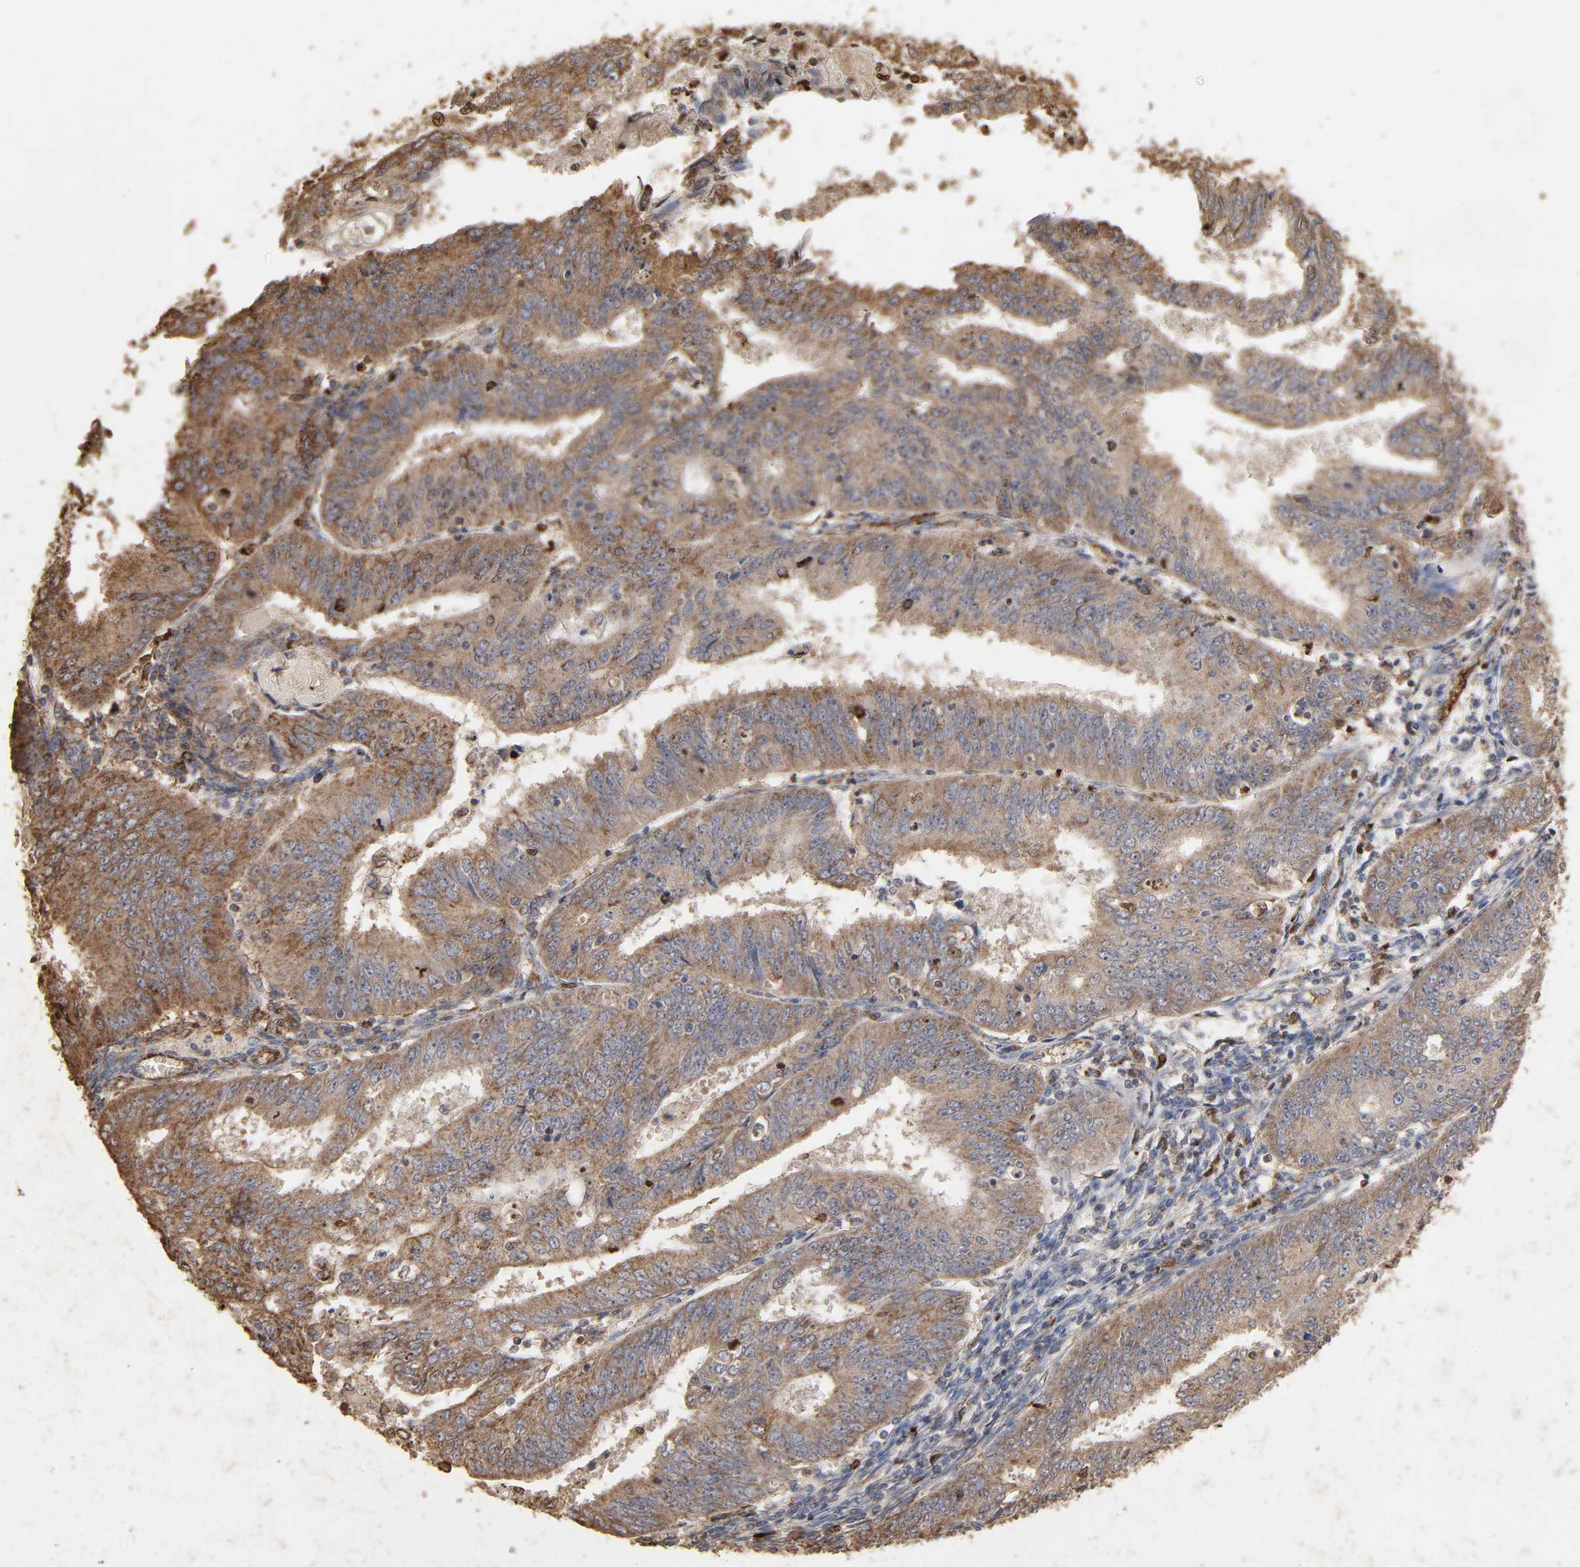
{"staining": {"intensity": "moderate", "quantity": ">75%", "location": "cytoplasmic/membranous"}, "tissue": "endometrial cancer", "cell_type": "Tumor cells", "image_type": "cancer", "snomed": [{"axis": "morphology", "description": "Adenocarcinoma, NOS"}, {"axis": "topography", "description": "Endometrium"}], "caption": "Immunohistochemistry (IHC) photomicrograph of neoplastic tissue: human endometrial cancer (adenocarcinoma) stained using immunohistochemistry reveals medium levels of moderate protein expression localized specifically in the cytoplasmic/membranous of tumor cells, appearing as a cytoplasmic/membranous brown color.", "gene": "CYCS", "patient": {"sex": "female", "age": 42}}